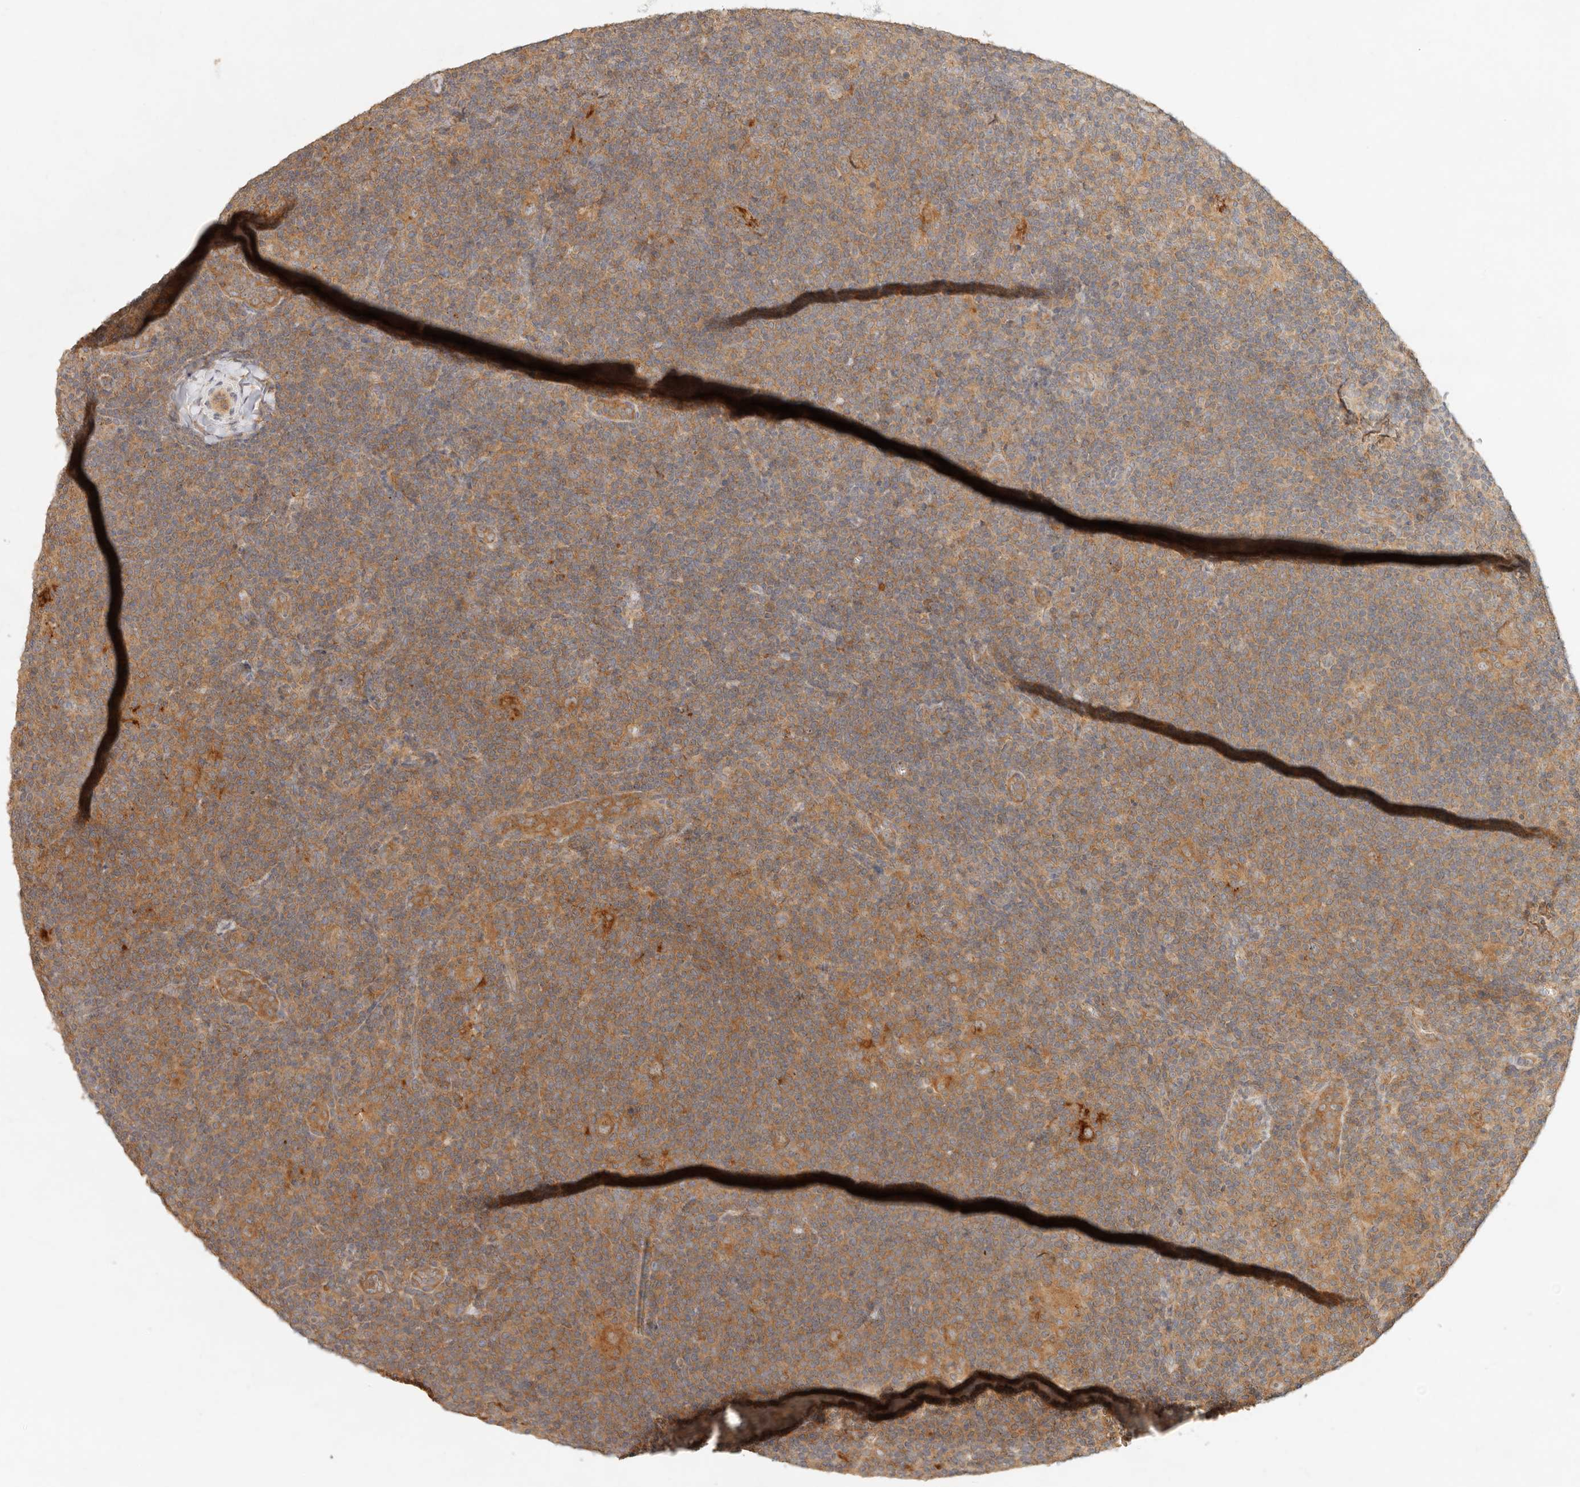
{"staining": {"intensity": "moderate", "quantity": ">75%", "location": "cytoplasmic/membranous"}, "tissue": "lymphoma", "cell_type": "Tumor cells", "image_type": "cancer", "snomed": [{"axis": "morphology", "description": "Hodgkin's disease, NOS"}, {"axis": "topography", "description": "Lymph node"}], "caption": "Immunohistochemistry (IHC) image of Hodgkin's disease stained for a protein (brown), which demonstrates medium levels of moderate cytoplasmic/membranous expression in about >75% of tumor cells.", "gene": "HECTD3", "patient": {"sex": "female", "age": 57}}